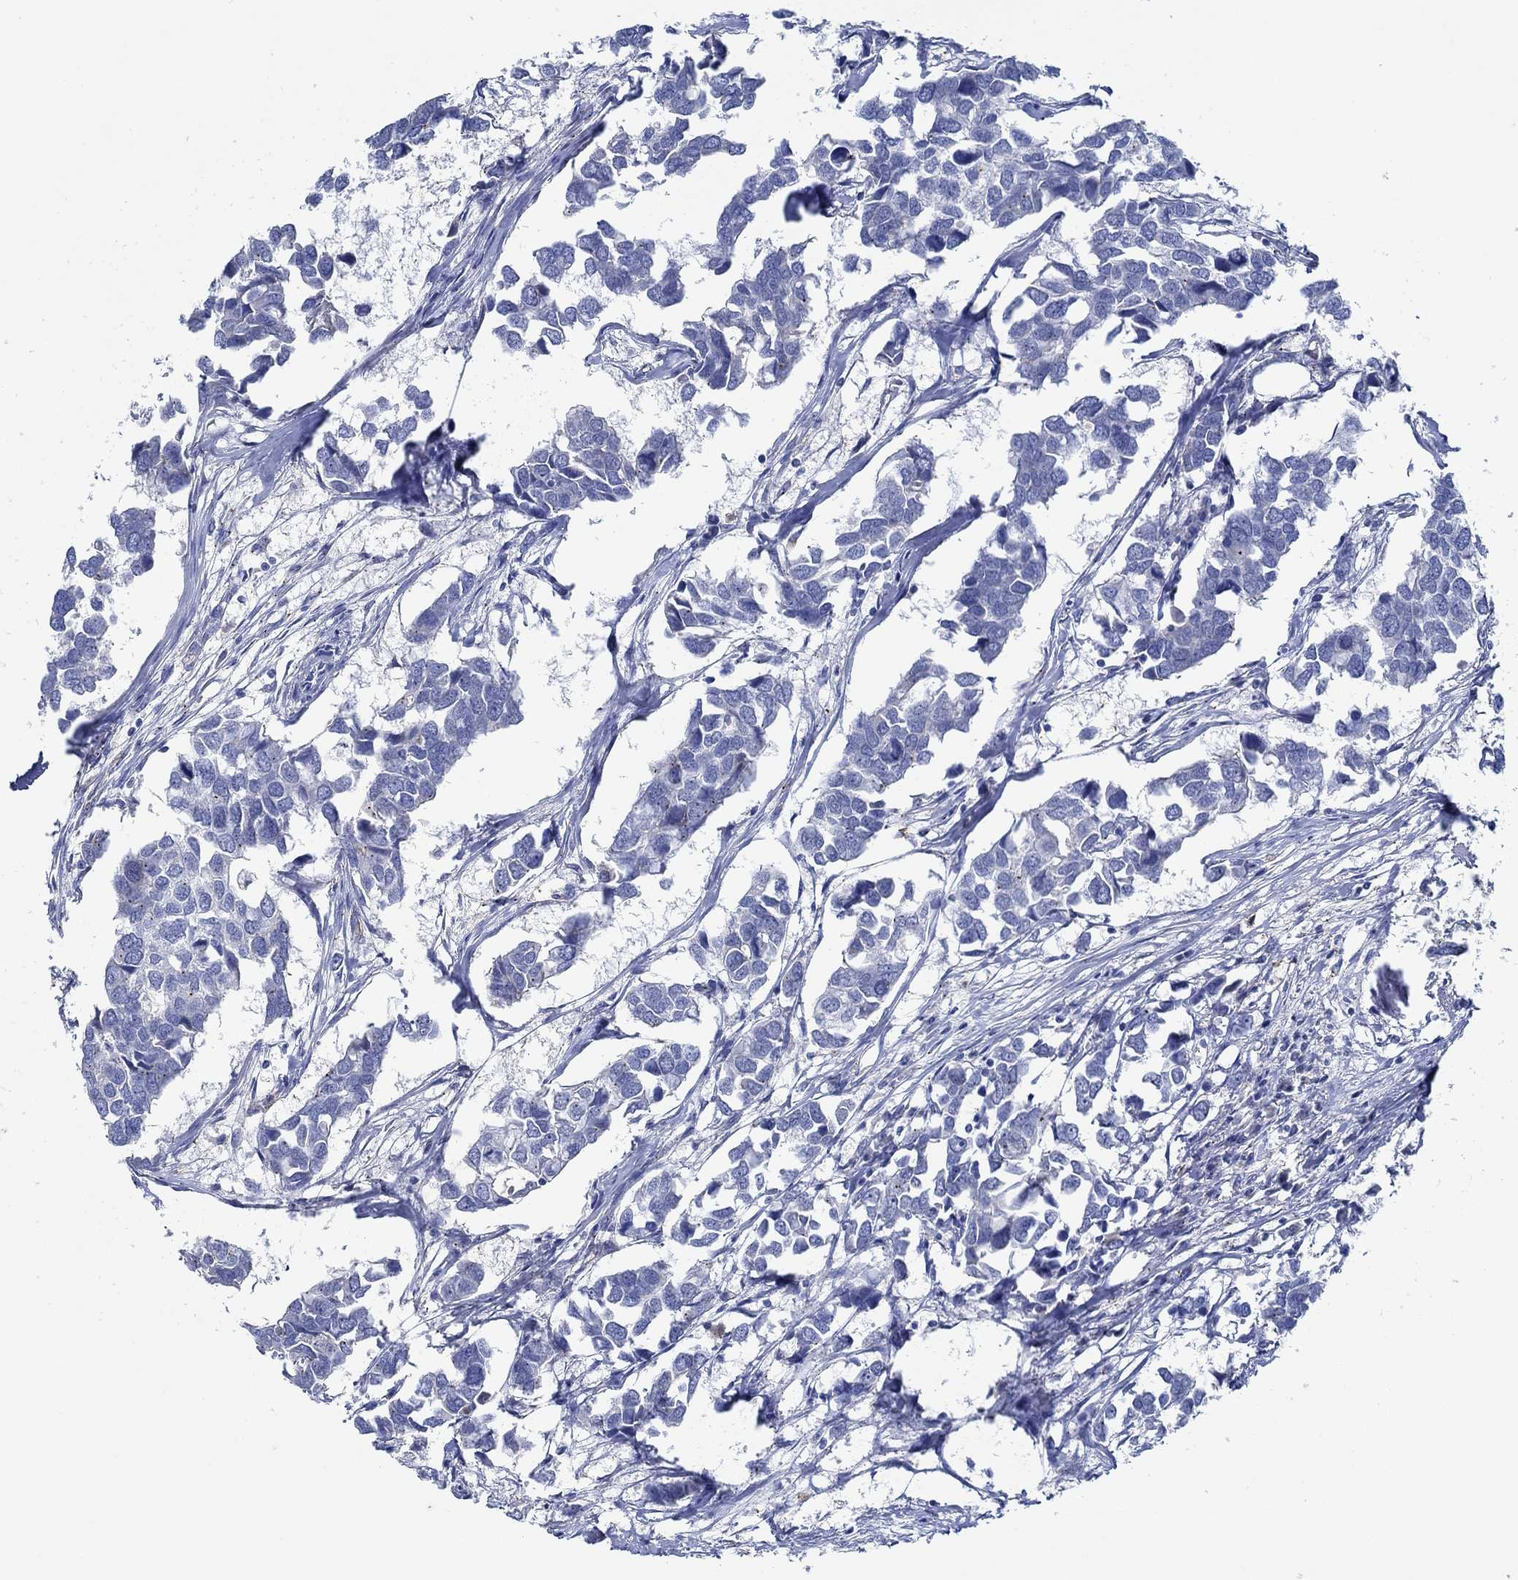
{"staining": {"intensity": "negative", "quantity": "none", "location": "none"}, "tissue": "breast cancer", "cell_type": "Tumor cells", "image_type": "cancer", "snomed": [{"axis": "morphology", "description": "Duct carcinoma"}, {"axis": "topography", "description": "Breast"}], "caption": "The image demonstrates no significant expression in tumor cells of breast cancer (intraductal carcinoma).", "gene": "CPM", "patient": {"sex": "female", "age": 83}}